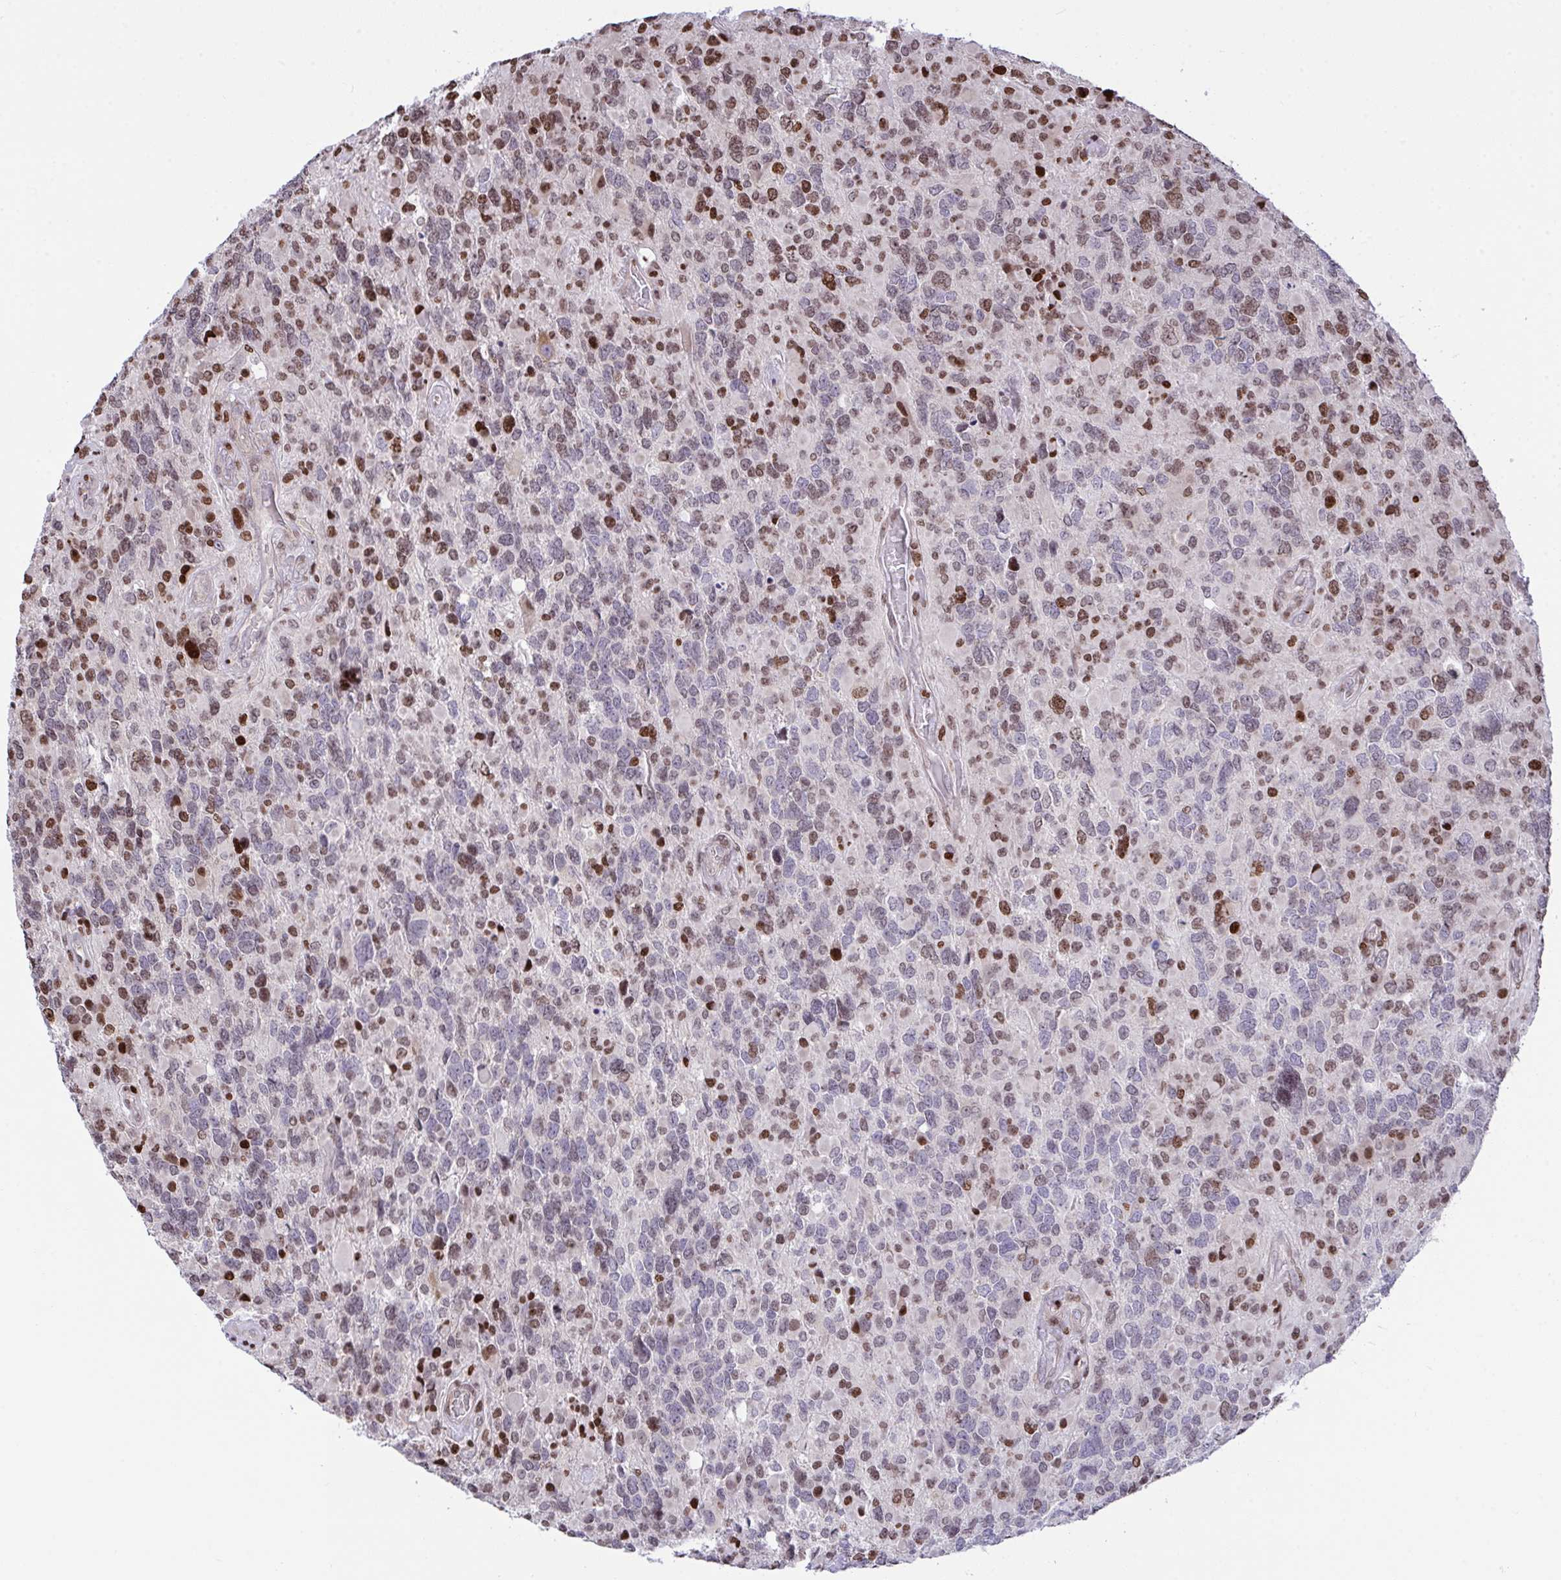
{"staining": {"intensity": "moderate", "quantity": "25%-75%", "location": "nuclear"}, "tissue": "glioma", "cell_type": "Tumor cells", "image_type": "cancer", "snomed": [{"axis": "morphology", "description": "Glioma, malignant, High grade"}, {"axis": "topography", "description": "Brain"}], "caption": "Immunohistochemistry (IHC) micrograph of neoplastic tissue: human malignant high-grade glioma stained using immunohistochemistry displays medium levels of moderate protein expression localized specifically in the nuclear of tumor cells, appearing as a nuclear brown color.", "gene": "RAPGEF5", "patient": {"sex": "female", "age": 40}}